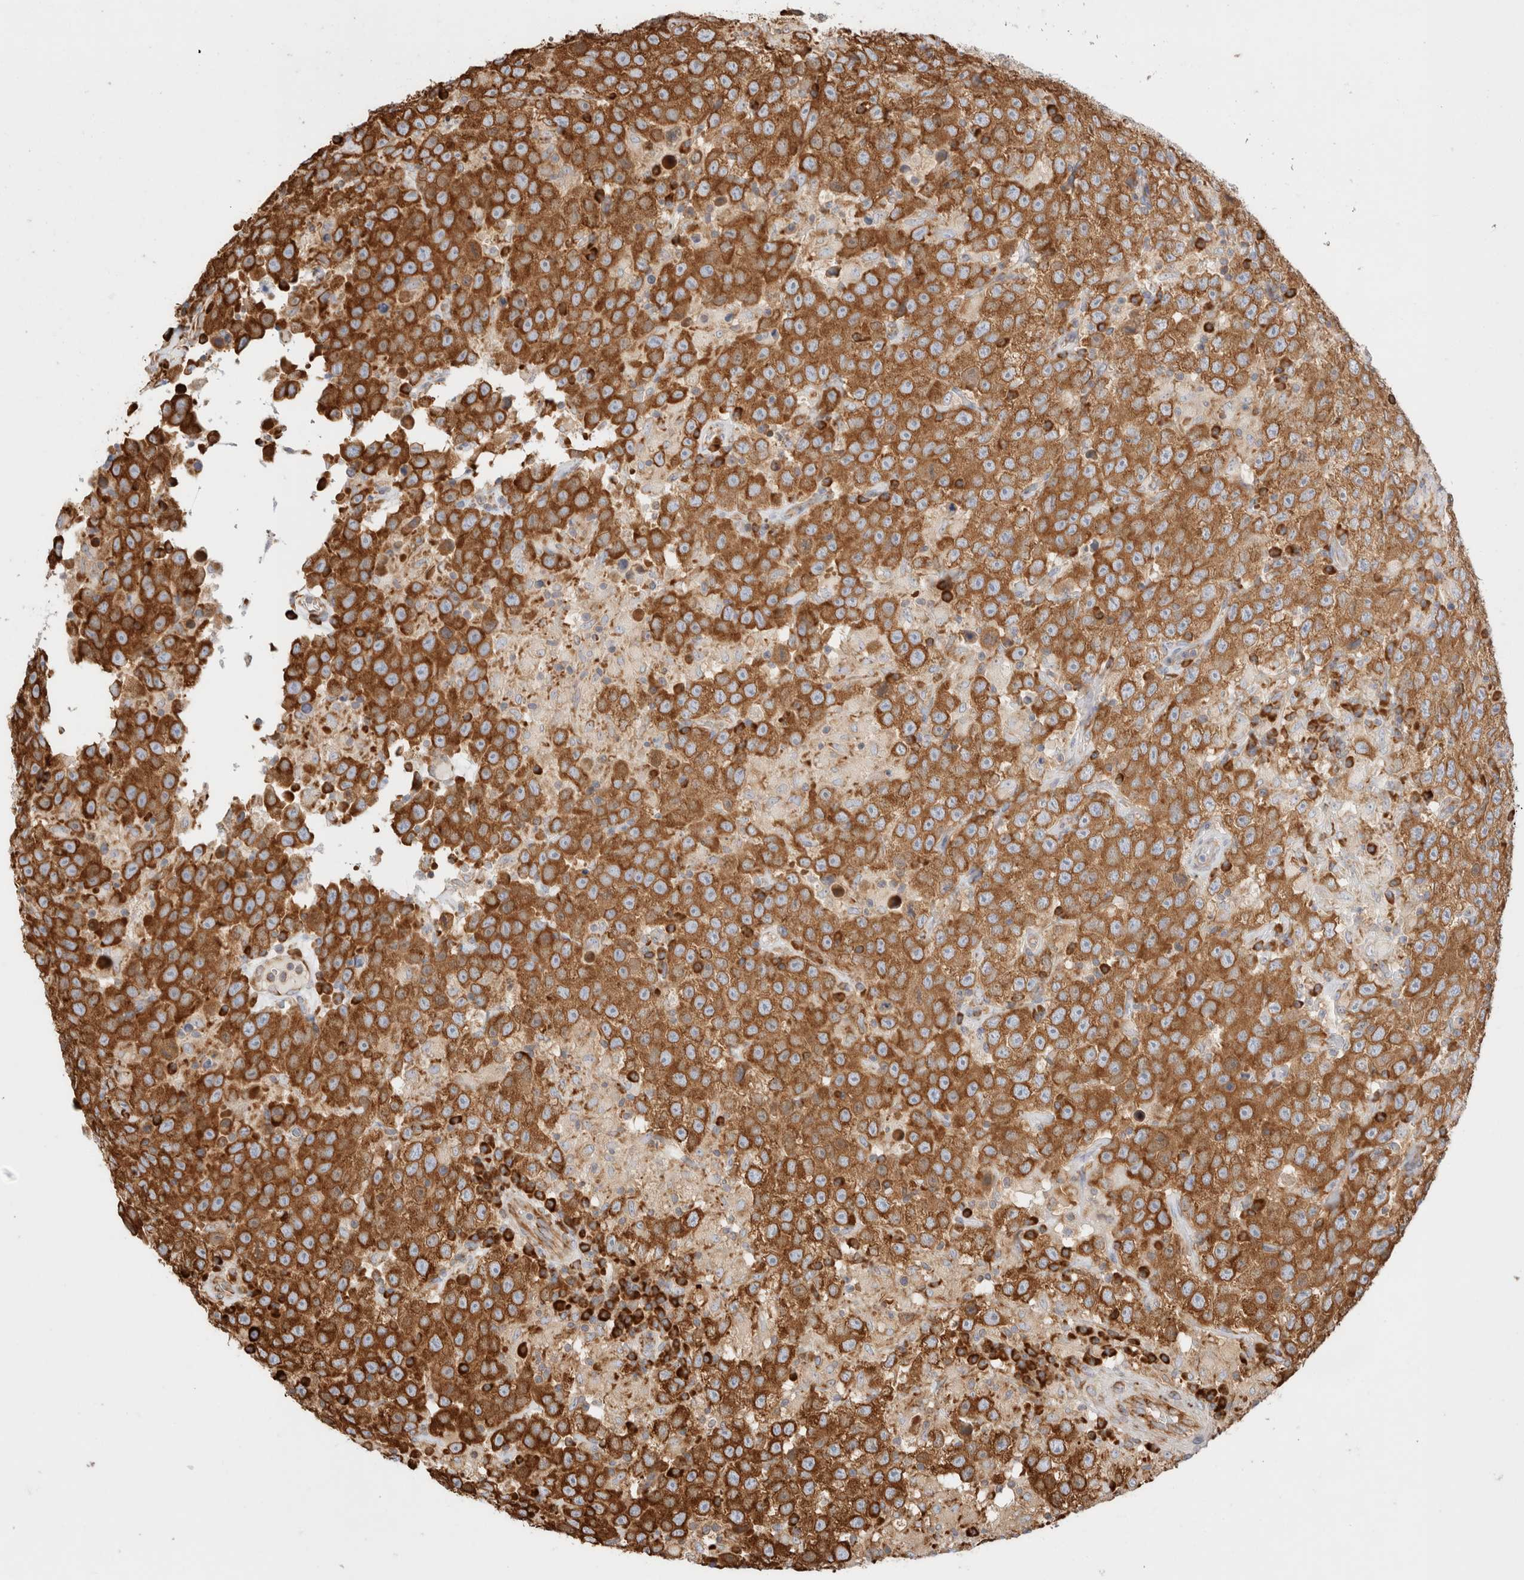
{"staining": {"intensity": "strong", "quantity": ">75%", "location": "cytoplasmic/membranous"}, "tissue": "testis cancer", "cell_type": "Tumor cells", "image_type": "cancer", "snomed": [{"axis": "morphology", "description": "Seminoma, NOS"}, {"axis": "topography", "description": "Testis"}], "caption": "Immunohistochemistry of human testis seminoma exhibits high levels of strong cytoplasmic/membranous staining in about >75% of tumor cells.", "gene": "ZC2HC1A", "patient": {"sex": "male", "age": 41}}